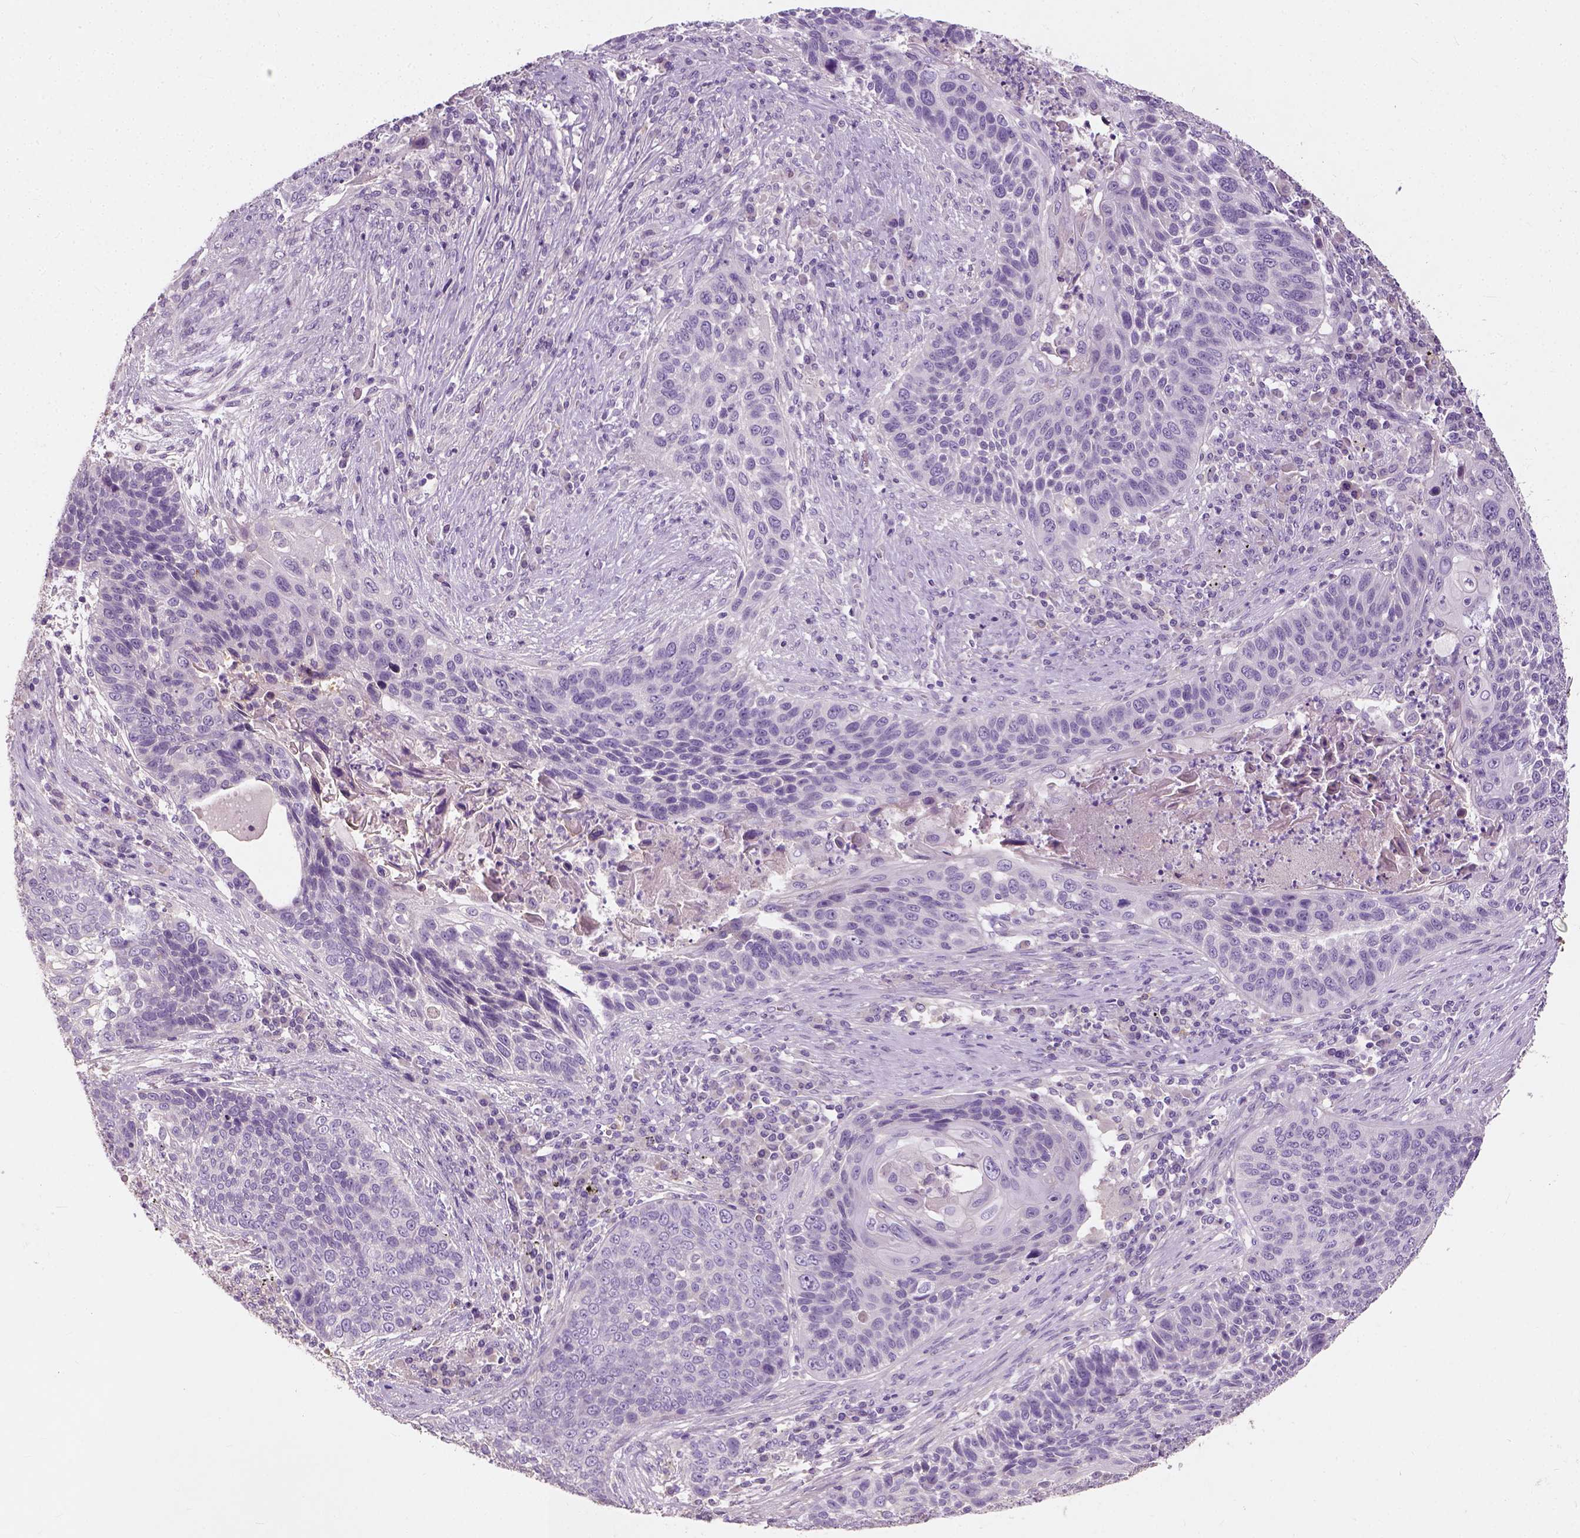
{"staining": {"intensity": "negative", "quantity": "none", "location": "none"}, "tissue": "lung cancer", "cell_type": "Tumor cells", "image_type": "cancer", "snomed": [{"axis": "morphology", "description": "Squamous cell carcinoma, NOS"}, {"axis": "morphology", "description": "Squamous cell carcinoma, metastatic, NOS"}, {"axis": "topography", "description": "Lung"}, {"axis": "topography", "description": "Pleura, NOS"}], "caption": "The immunohistochemistry micrograph has no significant positivity in tumor cells of lung cancer tissue.", "gene": "DHCR24", "patient": {"sex": "male", "age": 72}}